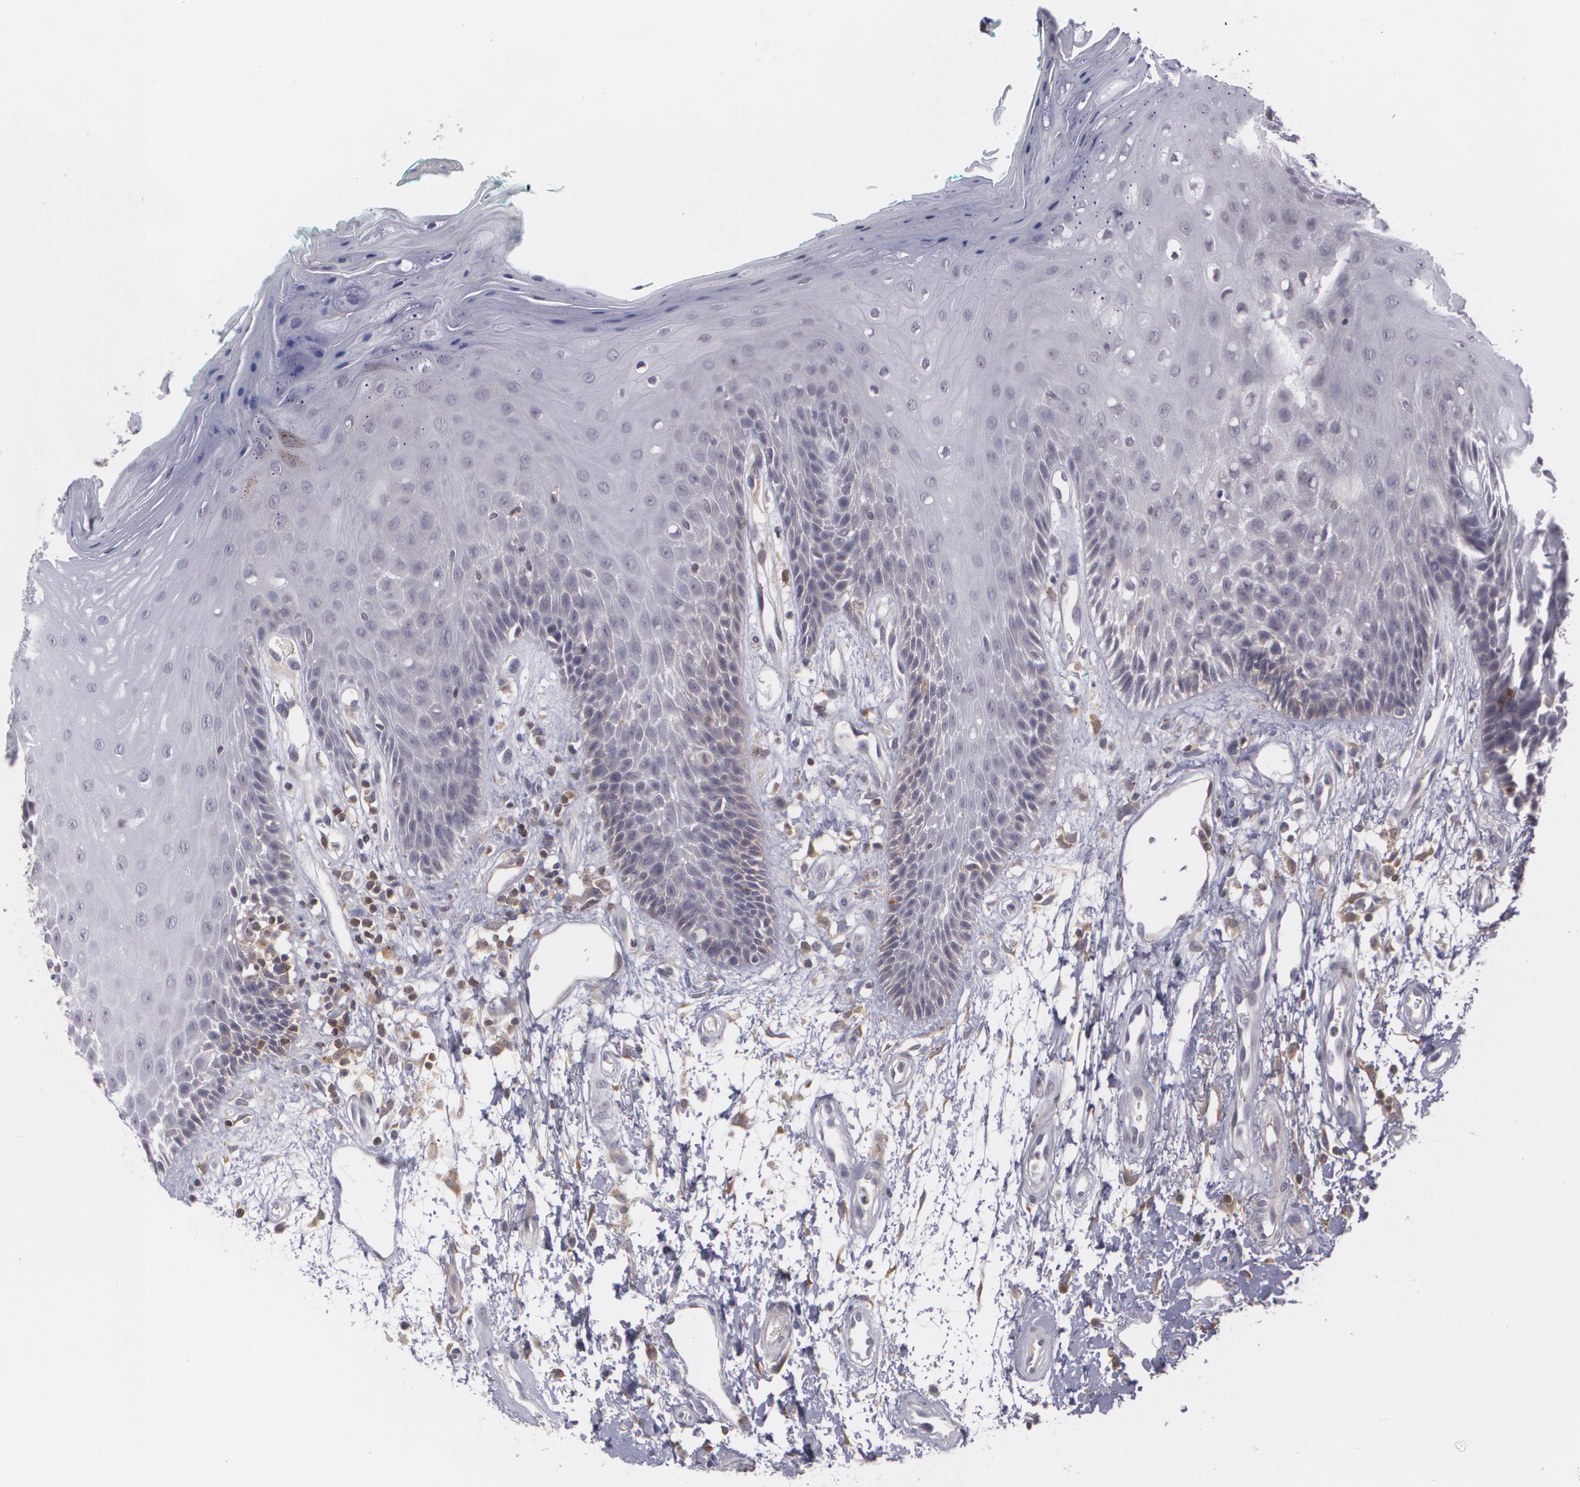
{"staining": {"intensity": "negative", "quantity": "none", "location": "none"}, "tissue": "oral mucosa", "cell_type": "Squamous epithelial cells", "image_type": "normal", "snomed": [{"axis": "morphology", "description": "Normal tissue, NOS"}, {"axis": "morphology", "description": "Squamous cell carcinoma, NOS"}, {"axis": "topography", "description": "Skeletal muscle"}, {"axis": "topography", "description": "Oral tissue"}, {"axis": "topography", "description": "Head-Neck"}], "caption": "The photomicrograph demonstrates no significant staining in squamous epithelial cells of oral mucosa.", "gene": "BIN1", "patient": {"sex": "female", "age": 84}}